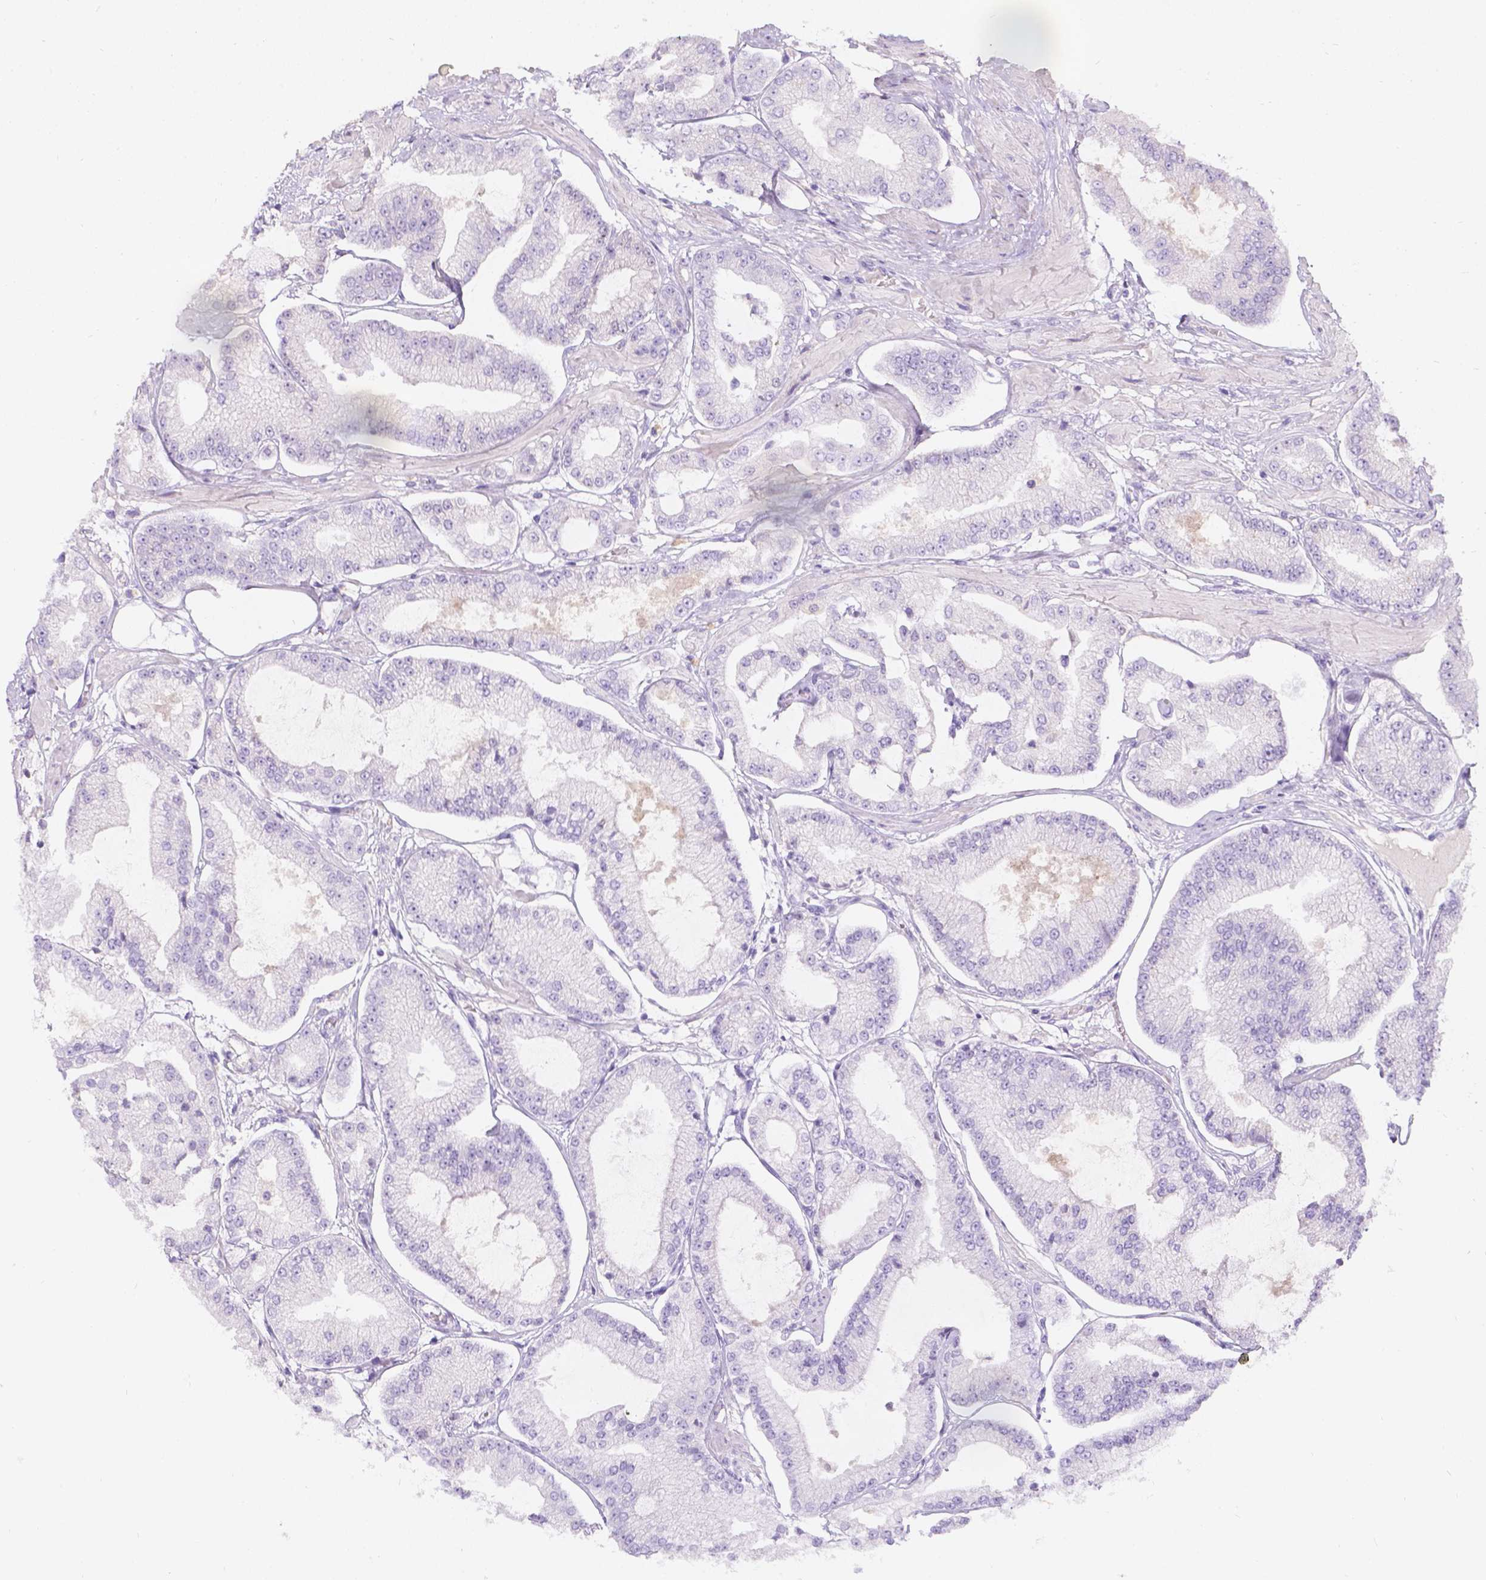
{"staining": {"intensity": "negative", "quantity": "none", "location": "none"}, "tissue": "prostate cancer", "cell_type": "Tumor cells", "image_type": "cancer", "snomed": [{"axis": "morphology", "description": "Adenocarcinoma, Low grade"}, {"axis": "topography", "description": "Prostate"}], "caption": "High magnification brightfield microscopy of prostate cancer (adenocarcinoma (low-grade)) stained with DAB (brown) and counterstained with hematoxylin (blue): tumor cells show no significant expression. (Brightfield microscopy of DAB immunohistochemistry (IHC) at high magnification).", "gene": "GAL3ST2", "patient": {"sex": "male", "age": 55}}